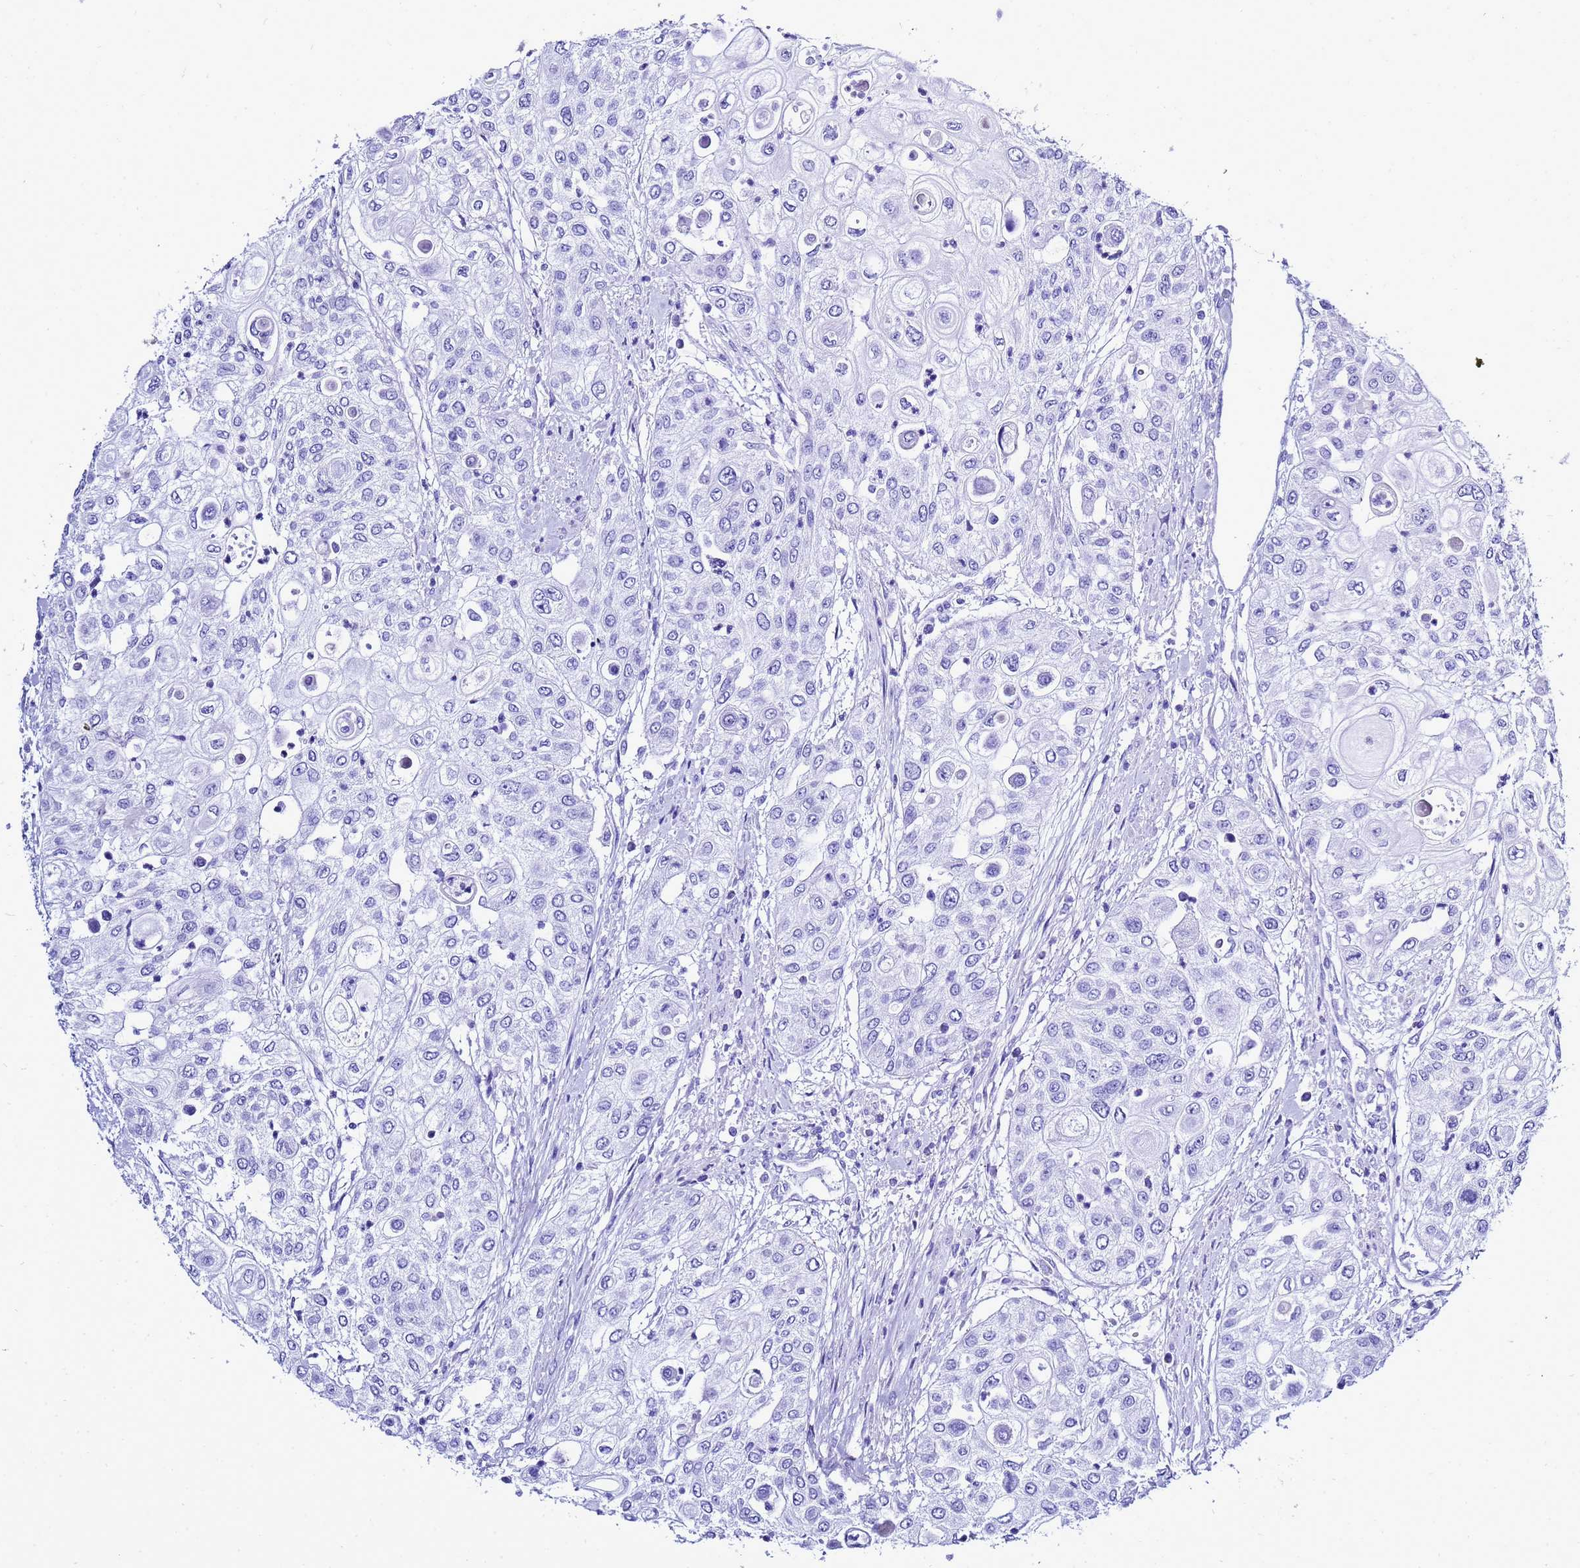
{"staining": {"intensity": "negative", "quantity": "none", "location": "none"}, "tissue": "urothelial cancer", "cell_type": "Tumor cells", "image_type": "cancer", "snomed": [{"axis": "morphology", "description": "Urothelial carcinoma, High grade"}, {"axis": "topography", "description": "Urinary bladder"}], "caption": "Protein analysis of urothelial cancer exhibits no significant staining in tumor cells.", "gene": "LIPF", "patient": {"sex": "female", "age": 79}}